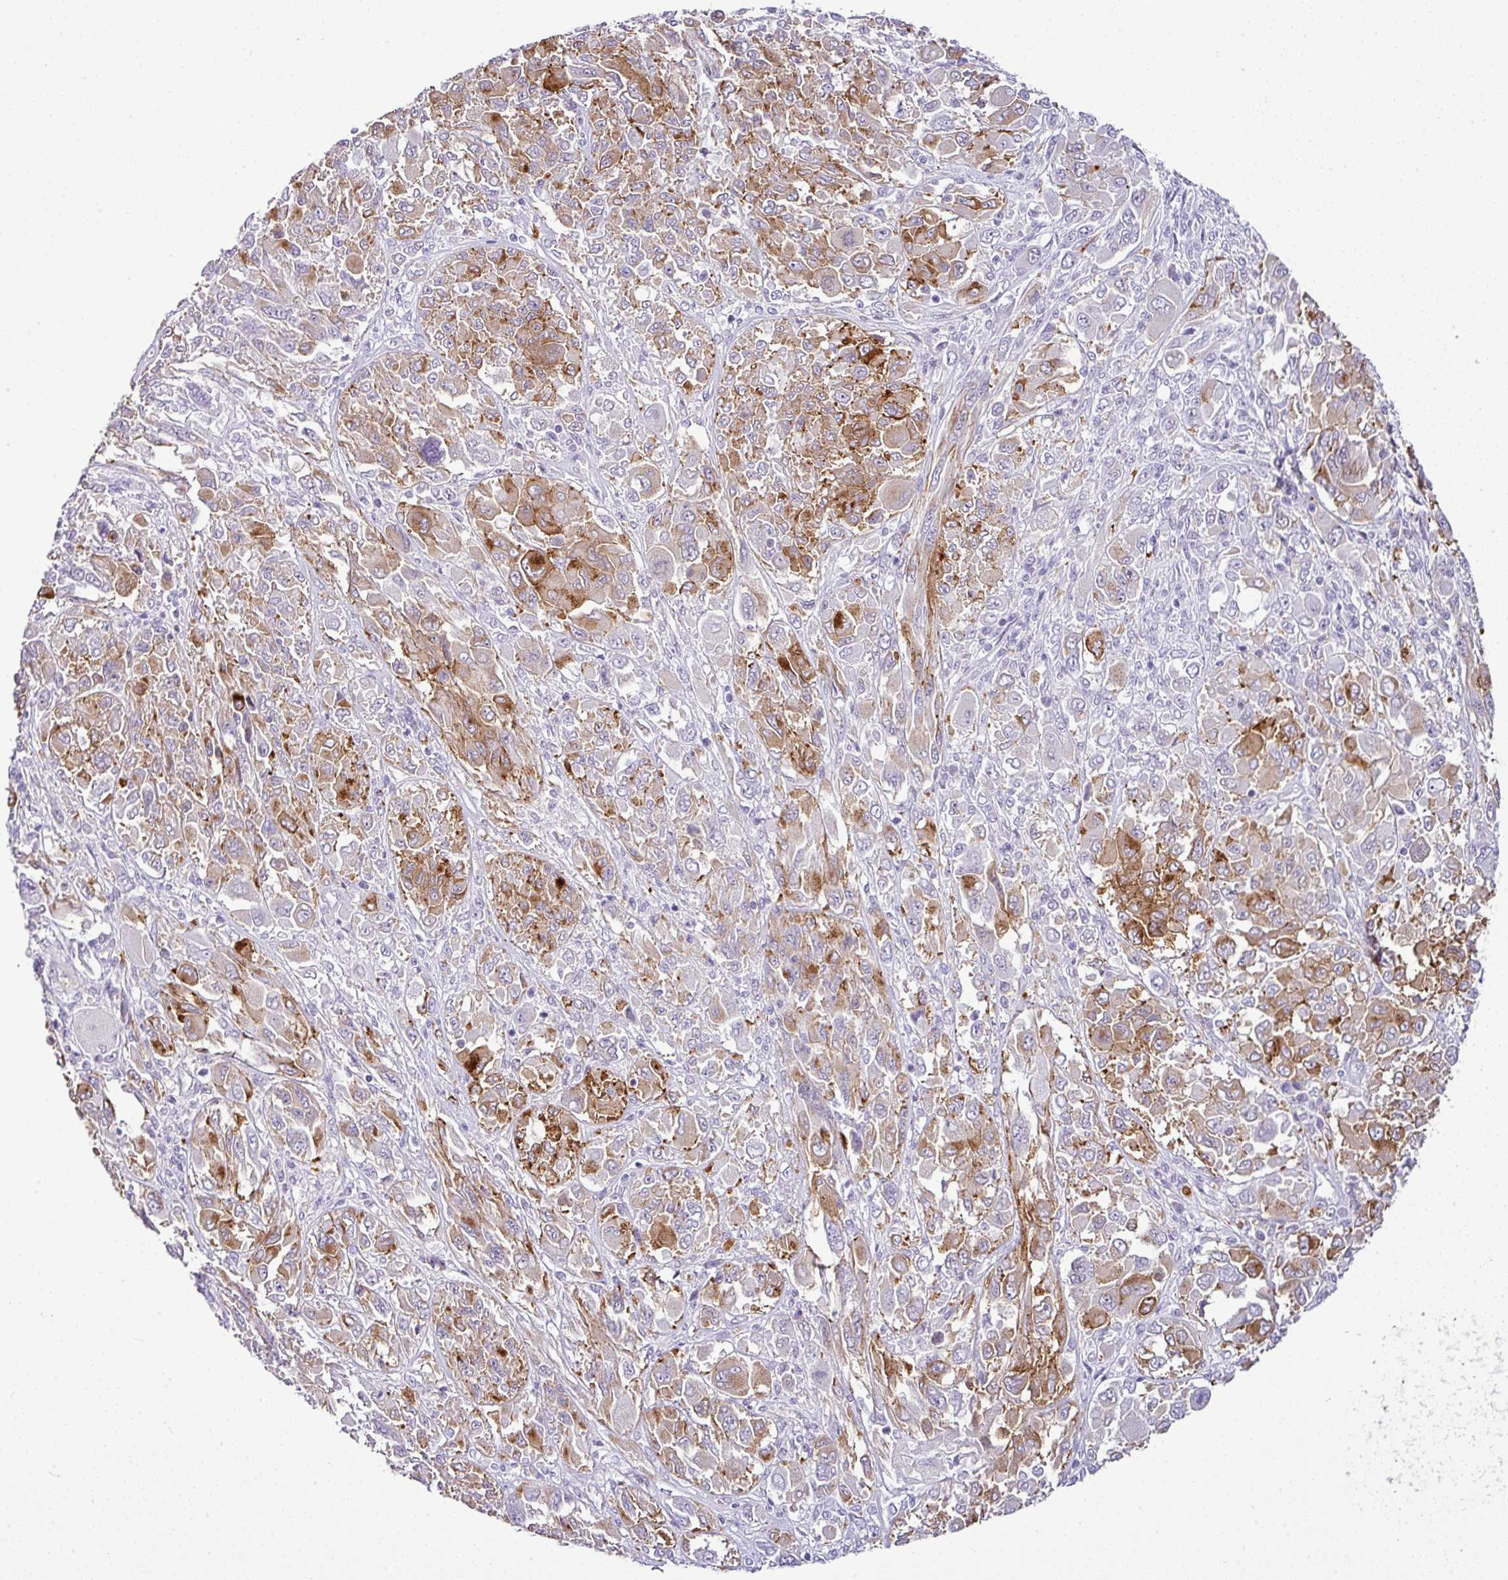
{"staining": {"intensity": "moderate", "quantity": ">75%", "location": "cytoplasmic/membranous"}, "tissue": "melanoma", "cell_type": "Tumor cells", "image_type": "cancer", "snomed": [{"axis": "morphology", "description": "Malignant melanoma, NOS"}, {"axis": "topography", "description": "Skin"}], "caption": "Immunohistochemistry (DAB) staining of melanoma demonstrates moderate cytoplasmic/membranous protein staining in approximately >75% of tumor cells. Using DAB (3,3'-diaminobenzidine) (brown) and hematoxylin (blue) stains, captured at high magnification using brightfield microscopy.", "gene": "CMTM5", "patient": {"sex": "female", "age": 91}}